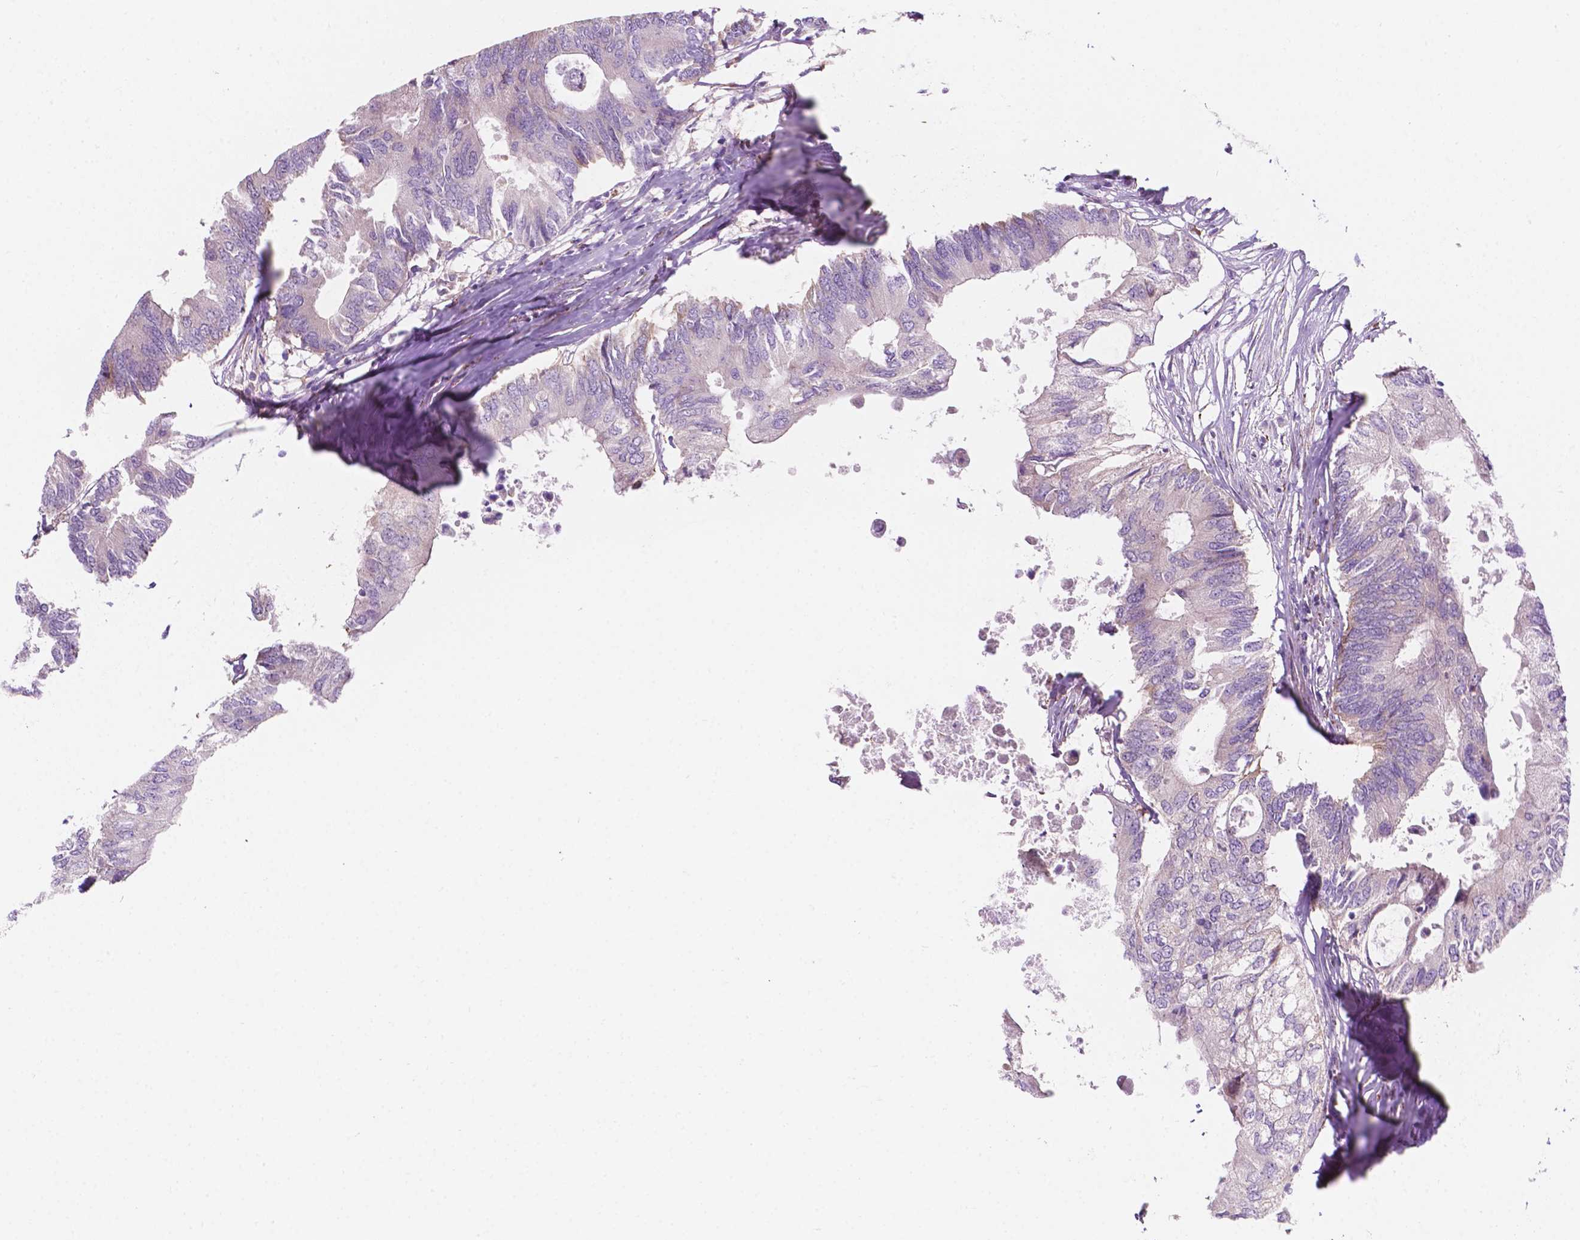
{"staining": {"intensity": "negative", "quantity": "none", "location": "none"}, "tissue": "colorectal cancer", "cell_type": "Tumor cells", "image_type": "cancer", "snomed": [{"axis": "morphology", "description": "Adenocarcinoma, NOS"}, {"axis": "topography", "description": "Colon"}], "caption": "High power microscopy histopathology image of an IHC image of colorectal adenocarcinoma, revealing no significant expression in tumor cells. (DAB immunohistochemistry (IHC) visualized using brightfield microscopy, high magnification).", "gene": "NOS1AP", "patient": {"sex": "male", "age": 71}}